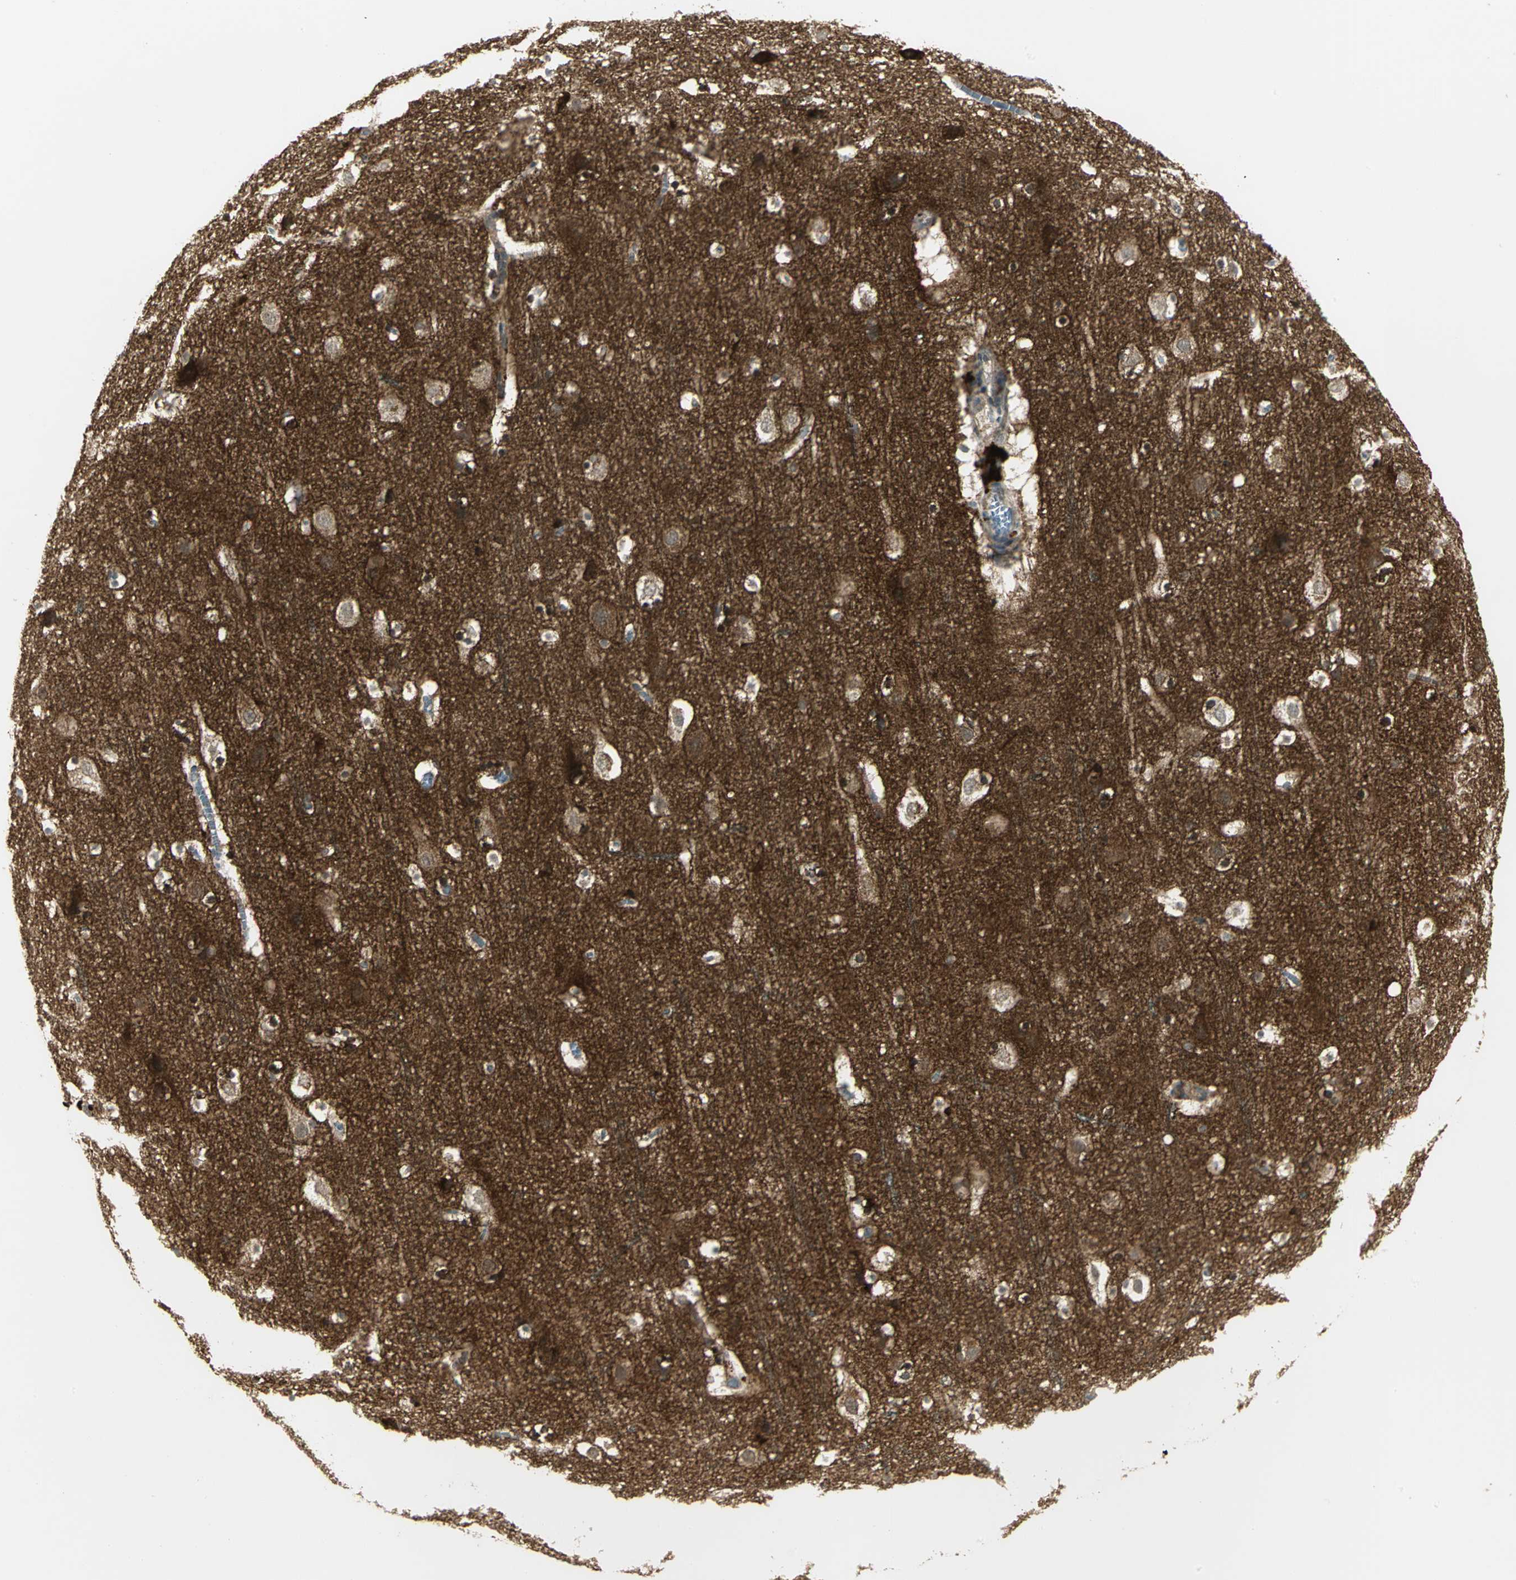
{"staining": {"intensity": "negative", "quantity": "none", "location": "none"}, "tissue": "cerebral cortex", "cell_type": "Endothelial cells", "image_type": "normal", "snomed": [{"axis": "morphology", "description": "Normal tissue, NOS"}, {"axis": "topography", "description": "Cerebral cortex"}], "caption": "Immunohistochemical staining of unremarkable human cerebral cortex displays no significant expression in endothelial cells.", "gene": "MAPK8IP3", "patient": {"sex": "male", "age": 45}}